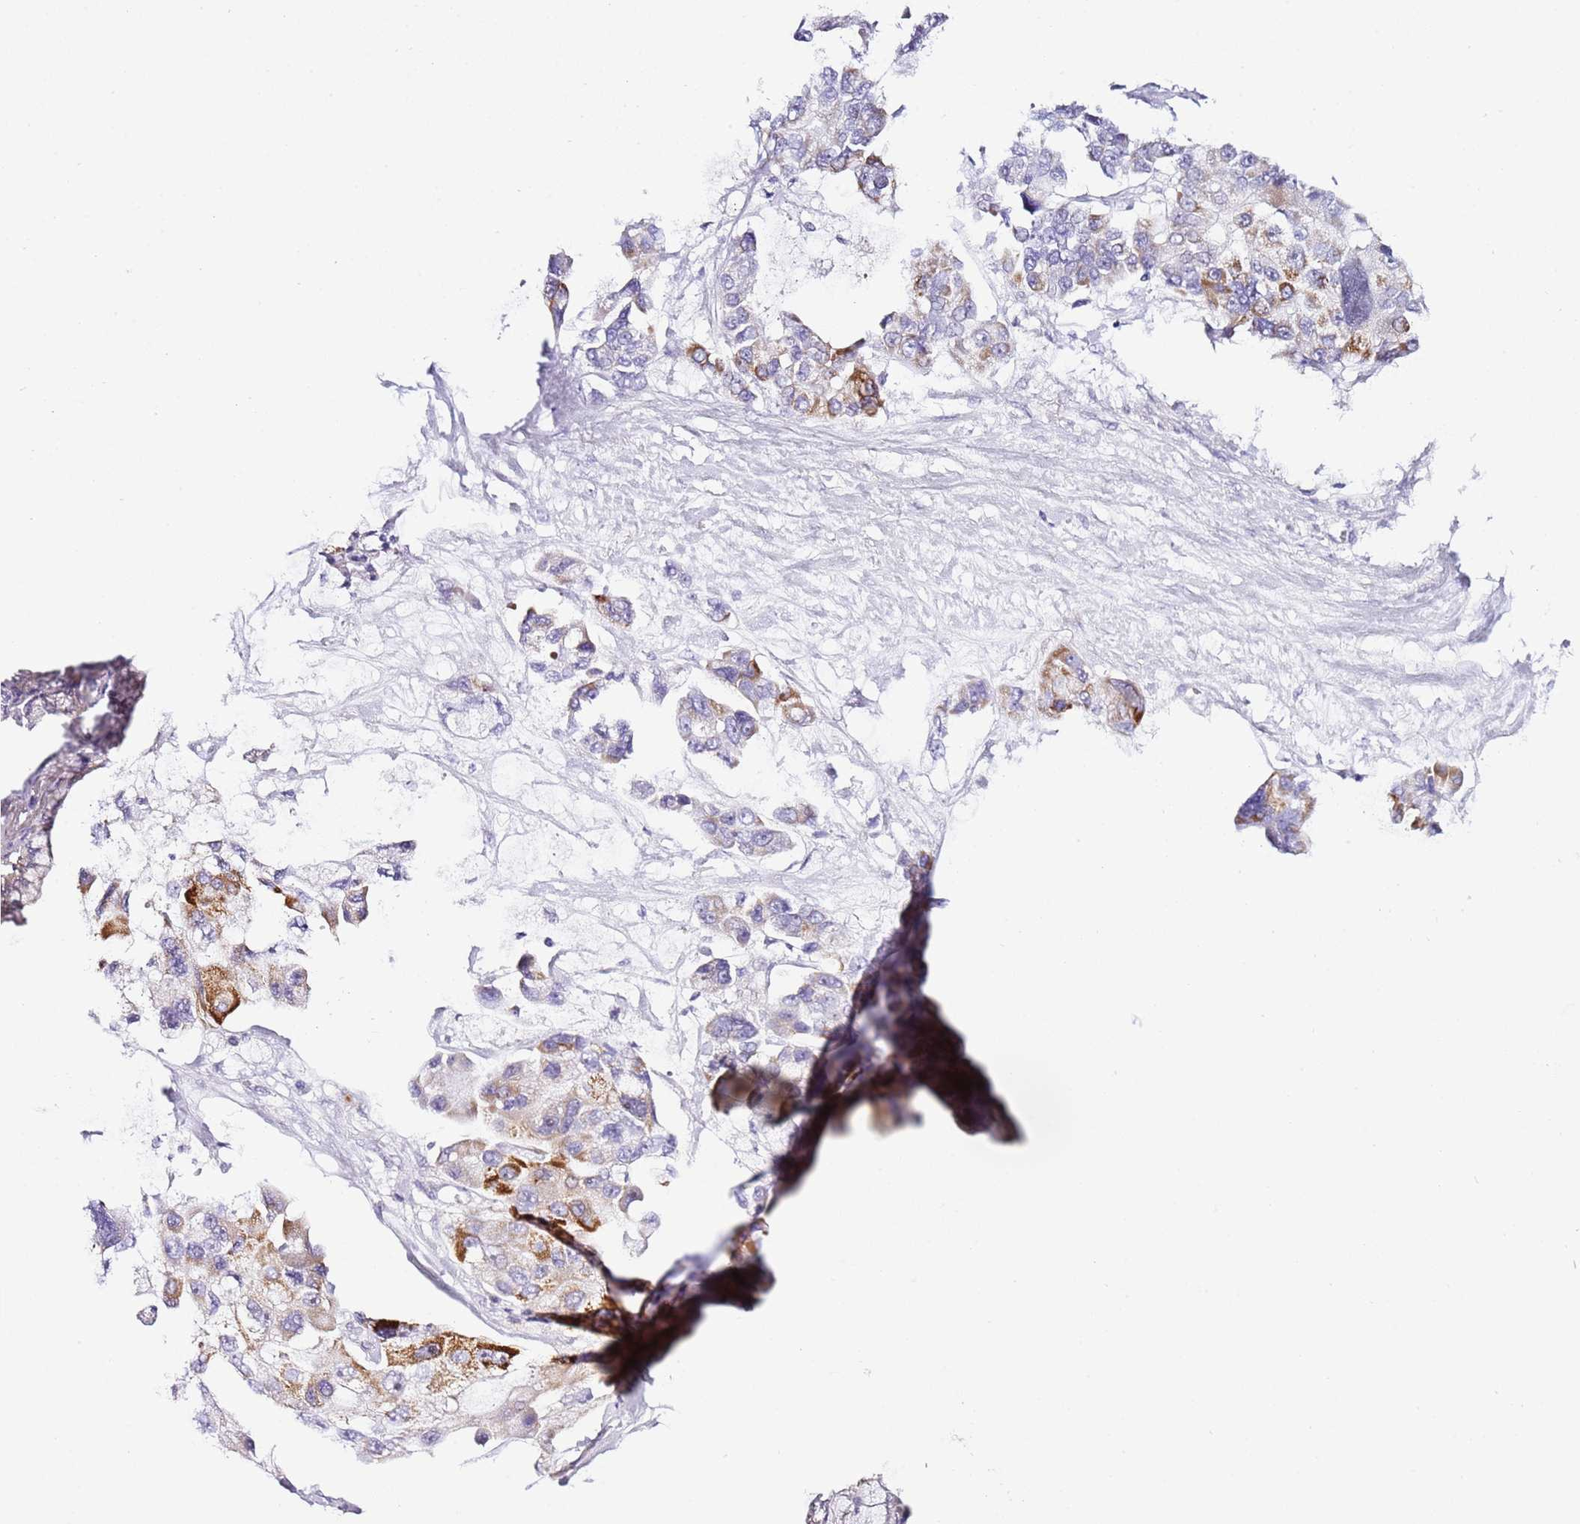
{"staining": {"intensity": "strong", "quantity": "25%-75%", "location": "cytoplasmic/membranous"}, "tissue": "lung cancer", "cell_type": "Tumor cells", "image_type": "cancer", "snomed": [{"axis": "morphology", "description": "Adenocarcinoma, NOS"}, {"axis": "topography", "description": "Lung"}], "caption": "This is a micrograph of IHC staining of lung adenocarcinoma, which shows strong positivity in the cytoplasmic/membranous of tumor cells.", "gene": "HGD", "patient": {"sex": "female", "age": 54}}